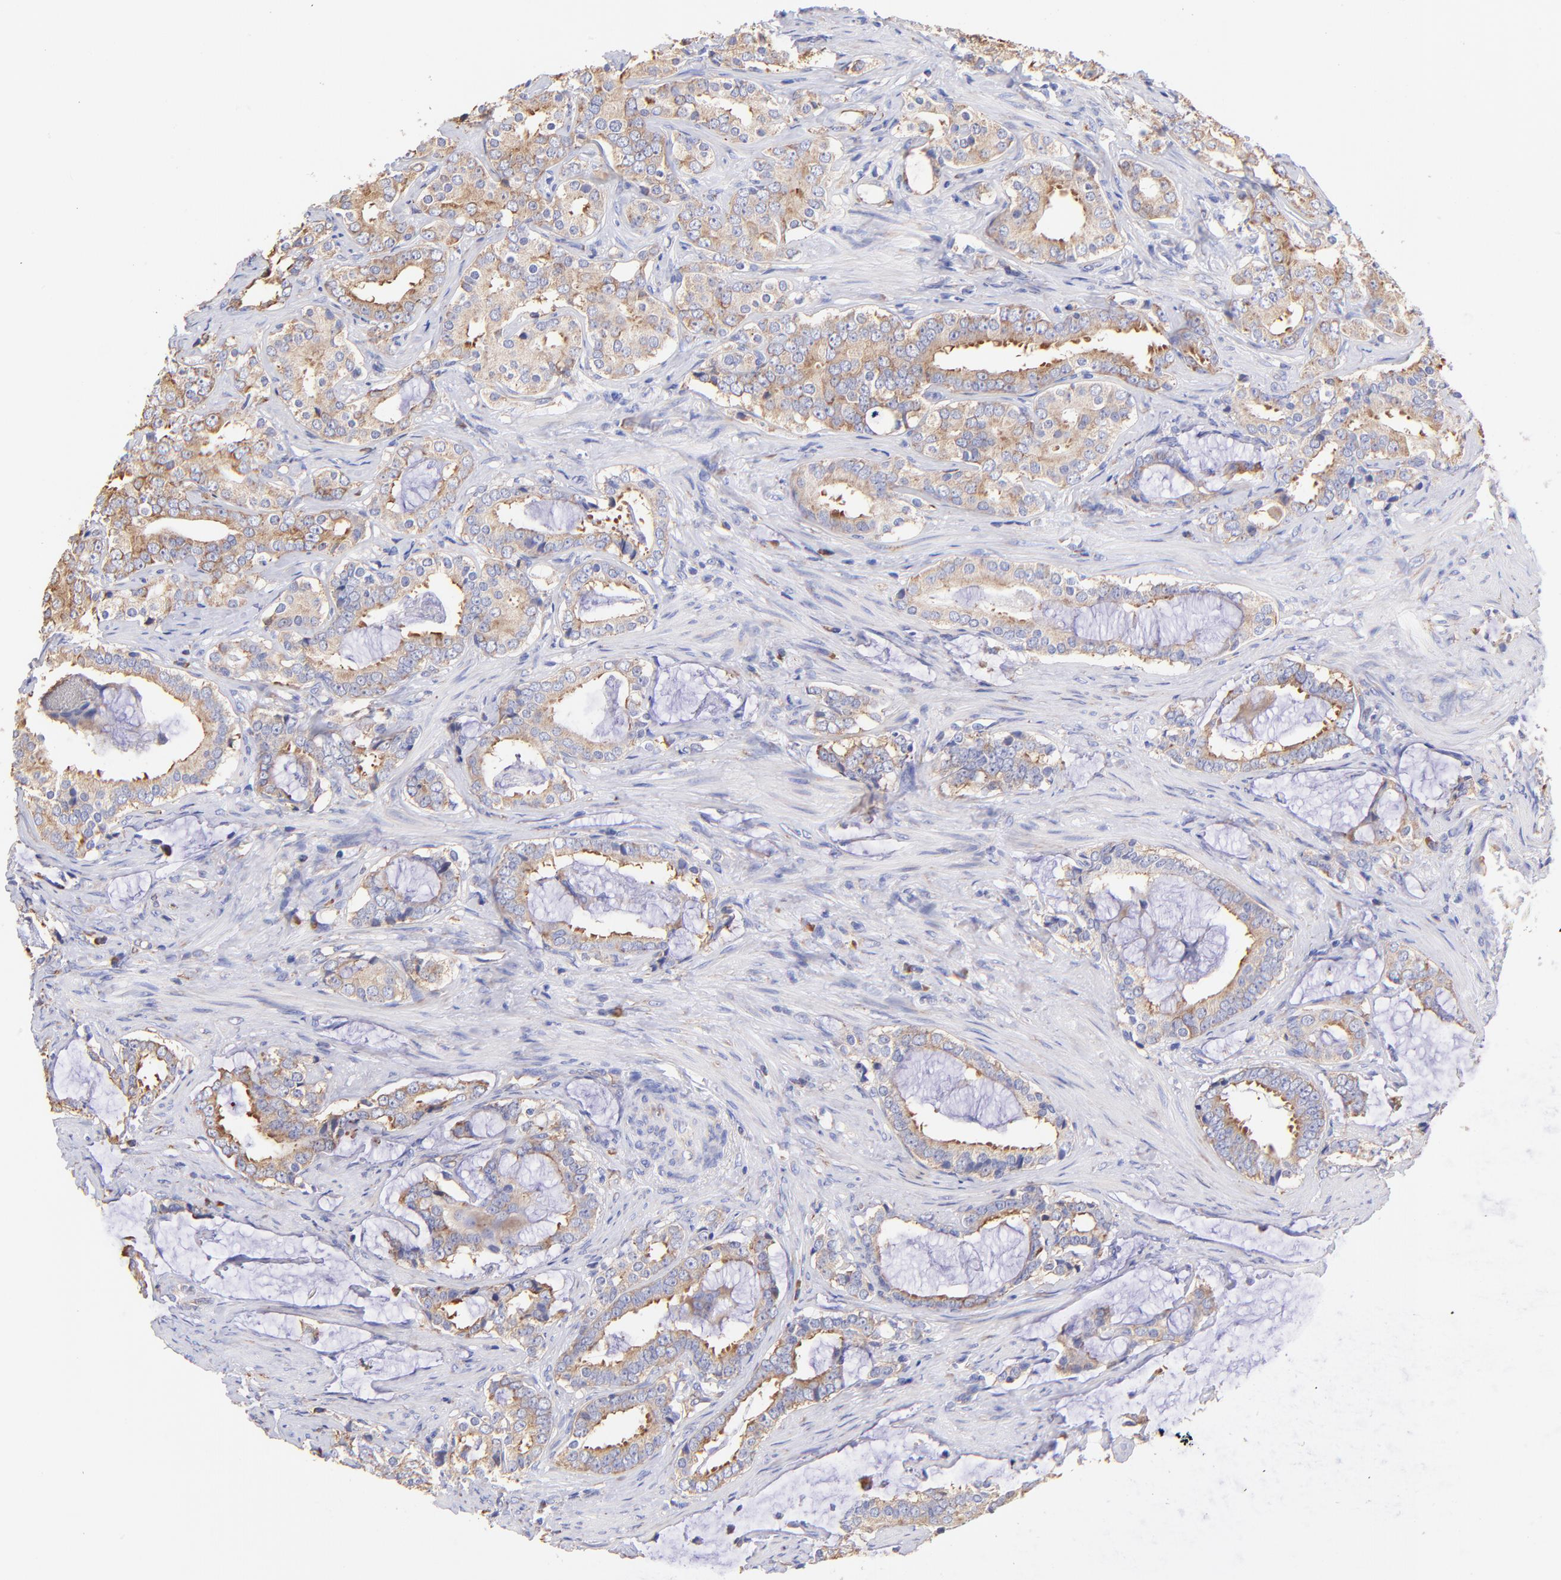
{"staining": {"intensity": "moderate", "quantity": ">75%", "location": "cytoplasmic/membranous"}, "tissue": "prostate cancer", "cell_type": "Tumor cells", "image_type": "cancer", "snomed": [{"axis": "morphology", "description": "Adenocarcinoma, Low grade"}, {"axis": "topography", "description": "Prostate"}], "caption": "Prostate low-grade adenocarcinoma stained with DAB immunohistochemistry (IHC) exhibits medium levels of moderate cytoplasmic/membranous staining in about >75% of tumor cells.", "gene": "RPL30", "patient": {"sex": "male", "age": 59}}